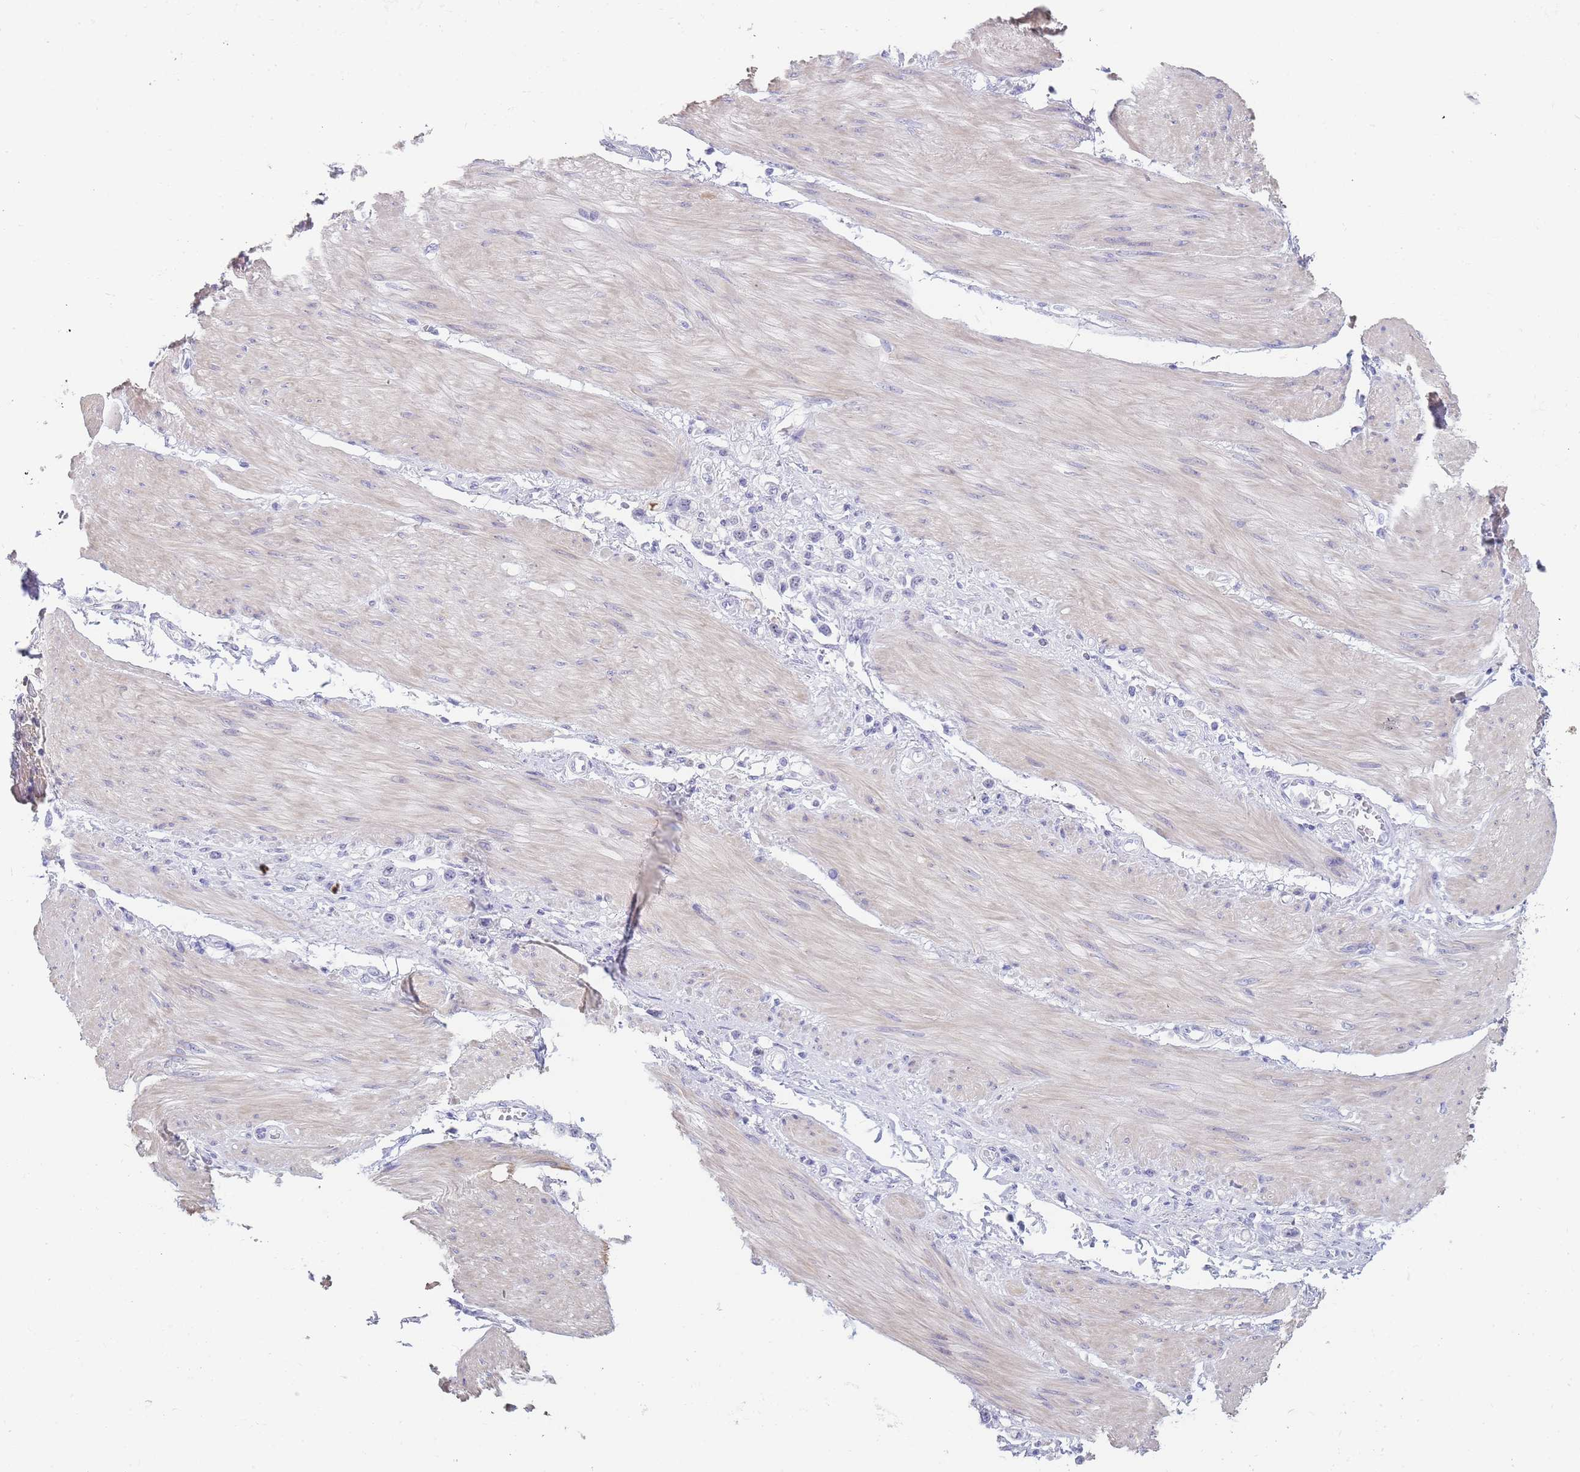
{"staining": {"intensity": "negative", "quantity": "none", "location": "none"}, "tissue": "stomach cancer", "cell_type": "Tumor cells", "image_type": "cancer", "snomed": [{"axis": "morphology", "description": "Adenocarcinoma, NOS"}, {"axis": "topography", "description": "Stomach"}], "caption": "Tumor cells are negative for brown protein staining in stomach cancer. (Stains: DAB IHC with hematoxylin counter stain, Microscopy: brightfield microscopy at high magnification).", "gene": "NOP14", "patient": {"sex": "female", "age": 65}}